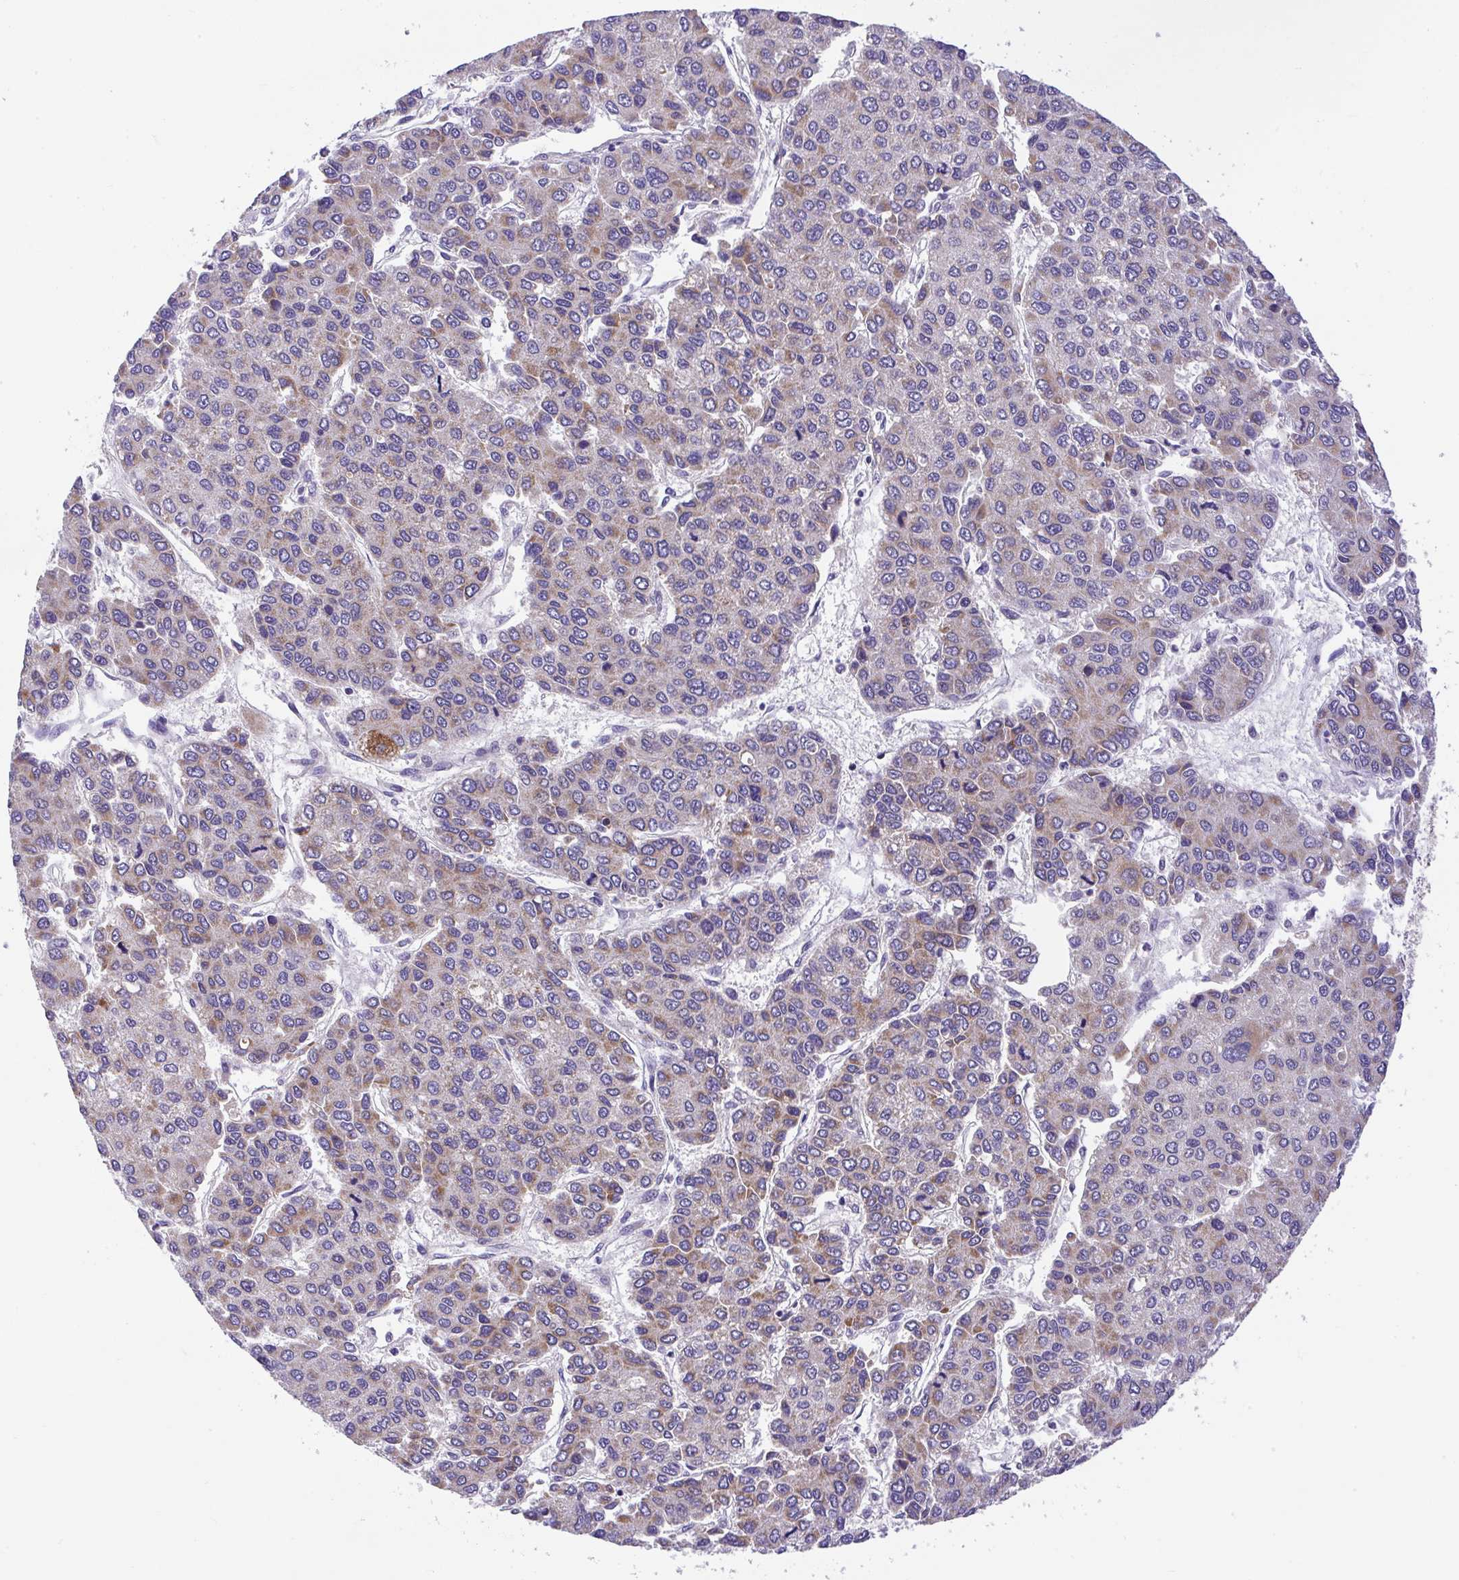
{"staining": {"intensity": "weak", "quantity": "25%-75%", "location": "cytoplasmic/membranous"}, "tissue": "liver cancer", "cell_type": "Tumor cells", "image_type": "cancer", "snomed": [{"axis": "morphology", "description": "Carcinoma, Hepatocellular, NOS"}, {"axis": "topography", "description": "Liver"}], "caption": "An immunohistochemistry (IHC) histopathology image of tumor tissue is shown. Protein staining in brown labels weak cytoplasmic/membranous positivity in hepatocellular carcinoma (liver) within tumor cells.", "gene": "CHIA", "patient": {"sex": "female", "age": 66}}